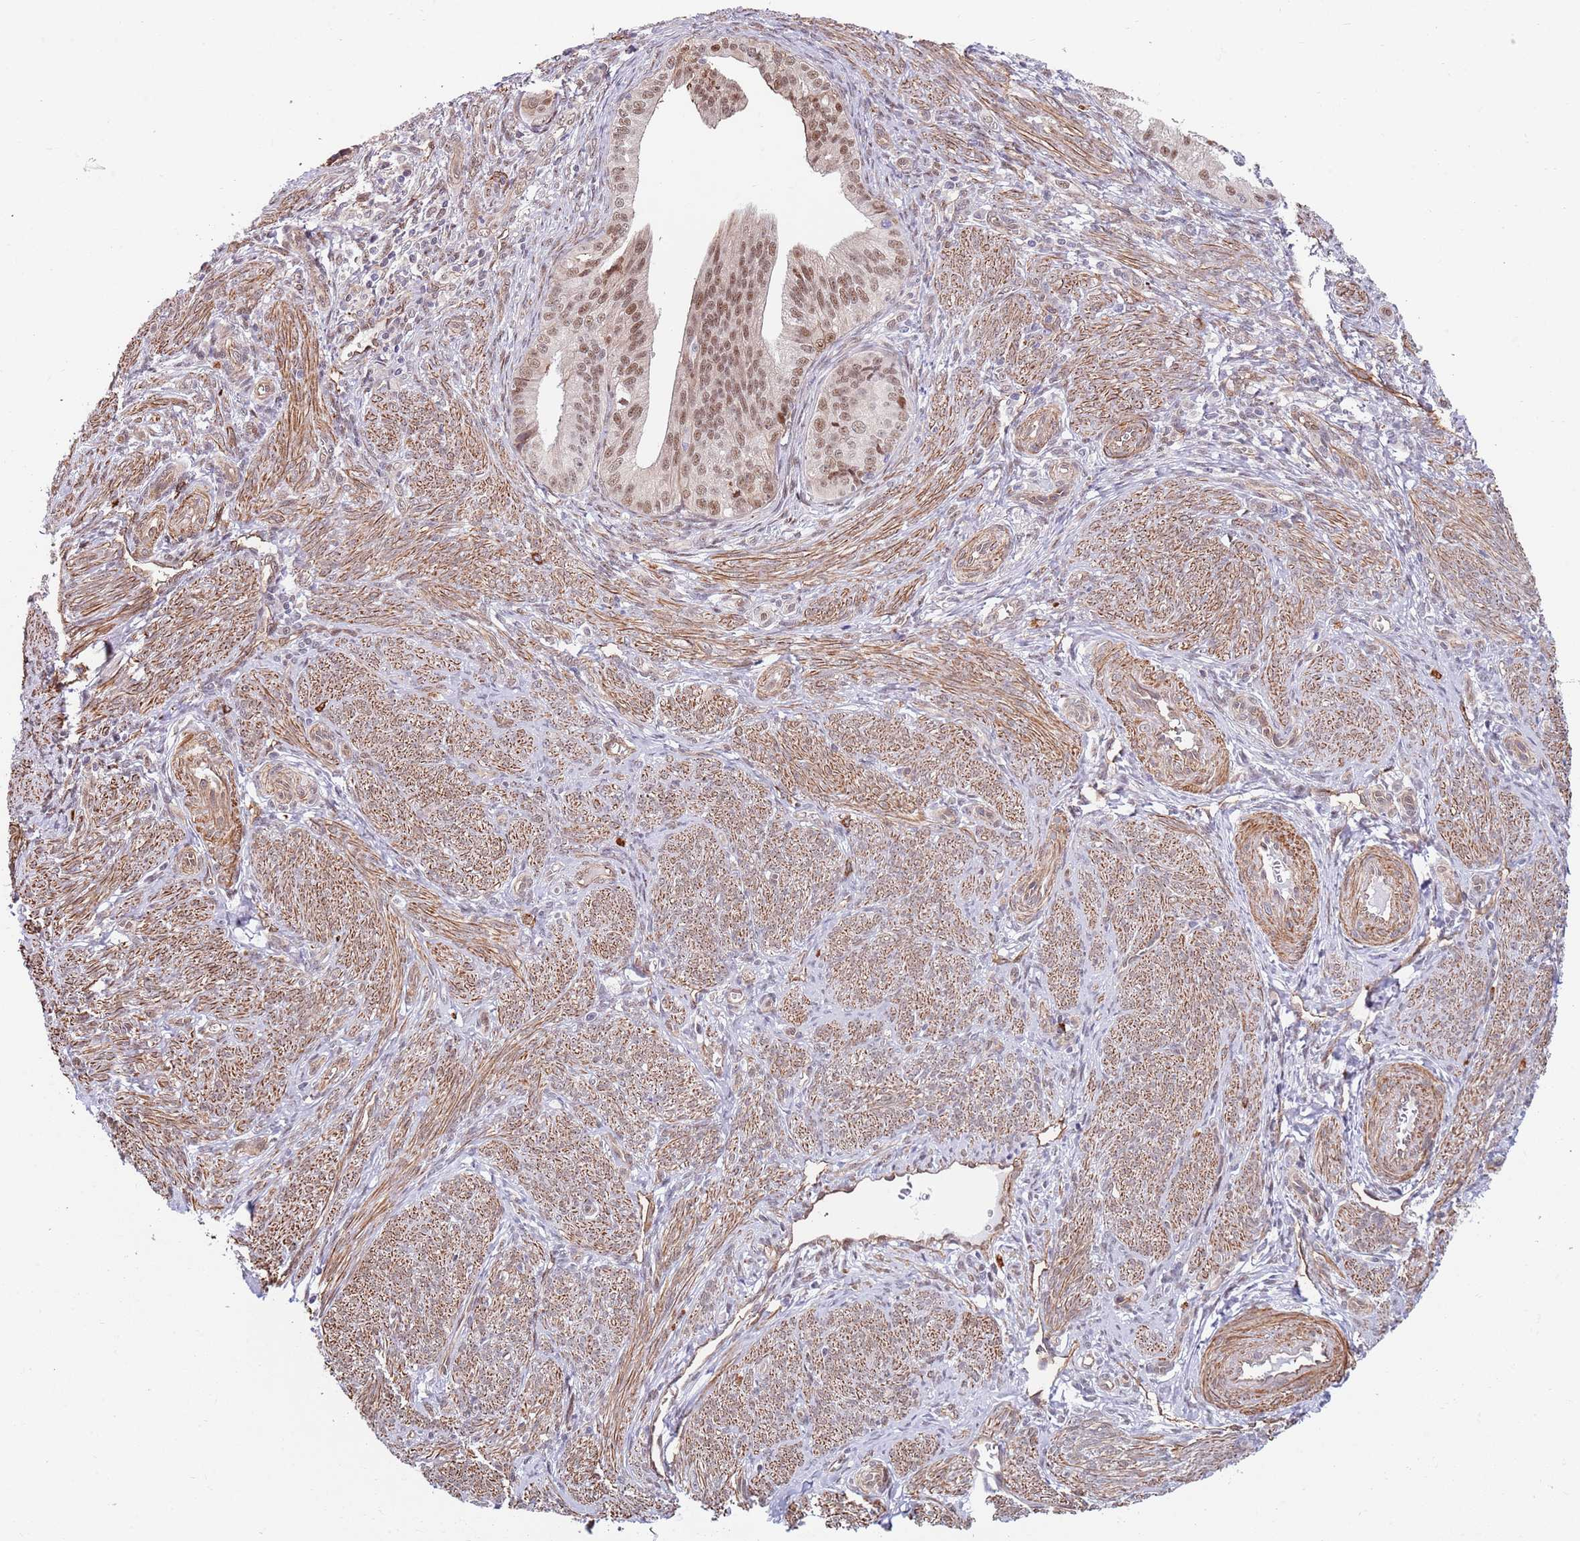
{"staining": {"intensity": "moderate", "quantity": "25%-75%", "location": "nuclear"}, "tissue": "endometrial cancer", "cell_type": "Tumor cells", "image_type": "cancer", "snomed": [{"axis": "morphology", "description": "Adenocarcinoma, NOS"}, {"axis": "topography", "description": "Endometrium"}], "caption": "This image displays endometrial cancer (adenocarcinoma) stained with IHC to label a protein in brown. The nuclear of tumor cells show moderate positivity for the protein. Nuclei are counter-stained blue.", "gene": "BPNT1", "patient": {"sex": "female", "age": 50}}